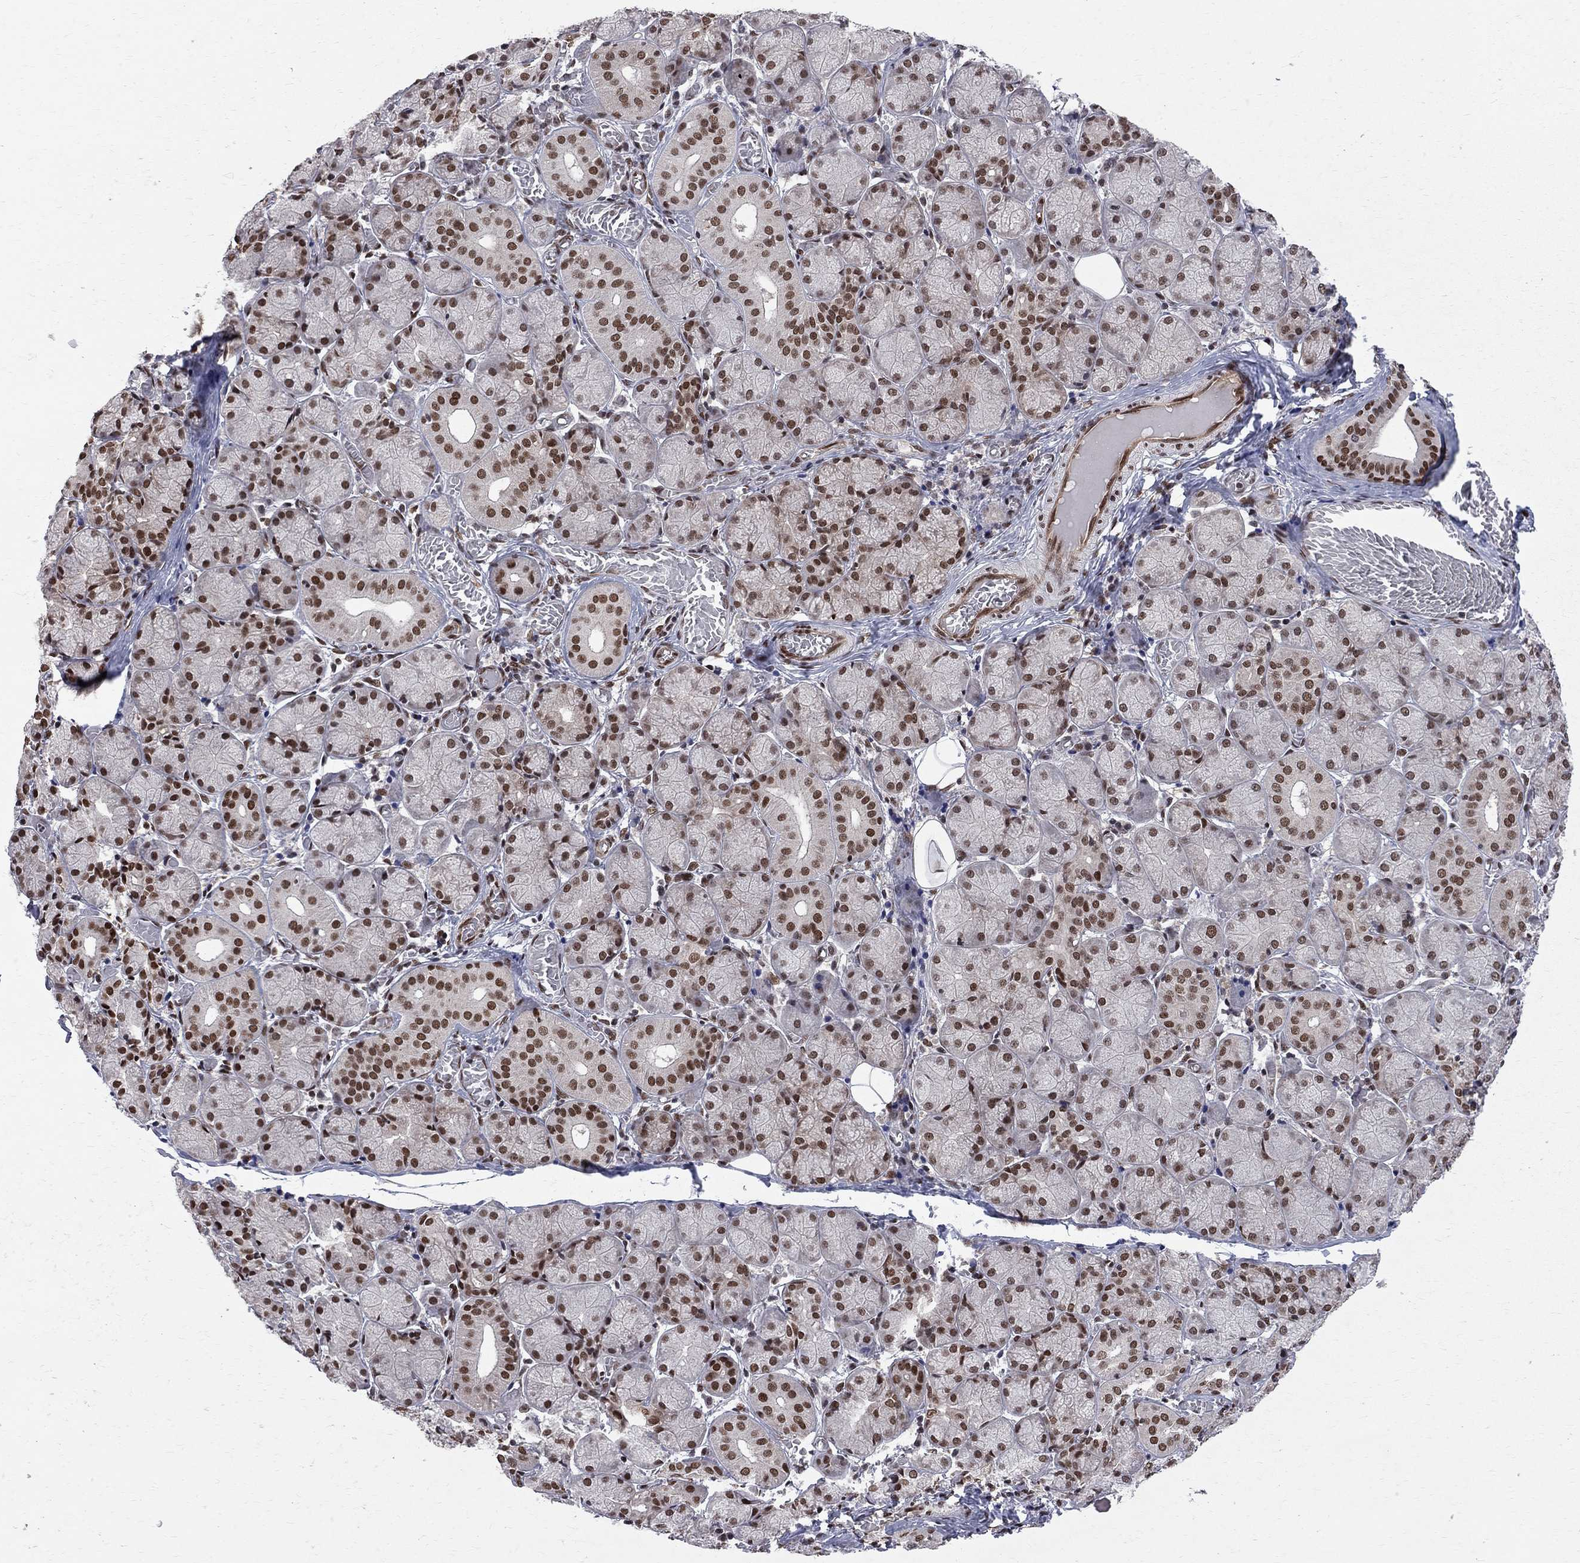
{"staining": {"intensity": "strong", "quantity": "25%-75%", "location": "nuclear"}, "tissue": "salivary gland", "cell_type": "Glandular cells", "image_type": "normal", "snomed": [{"axis": "morphology", "description": "Normal tissue, NOS"}, {"axis": "topography", "description": "Salivary gland"}, {"axis": "topography", "description": "Peripheral nerve tissue"}], "caption": "Immunohistochemical staining of benign salivary gland shows strong nuclear protein expression in approximately 25%-75% of glandular cells. (brown staining indicates protein expression, while blue staining denotes nuclei).", "gene": "SAP30L", "patient": {"sex": "female", "age": 24}}